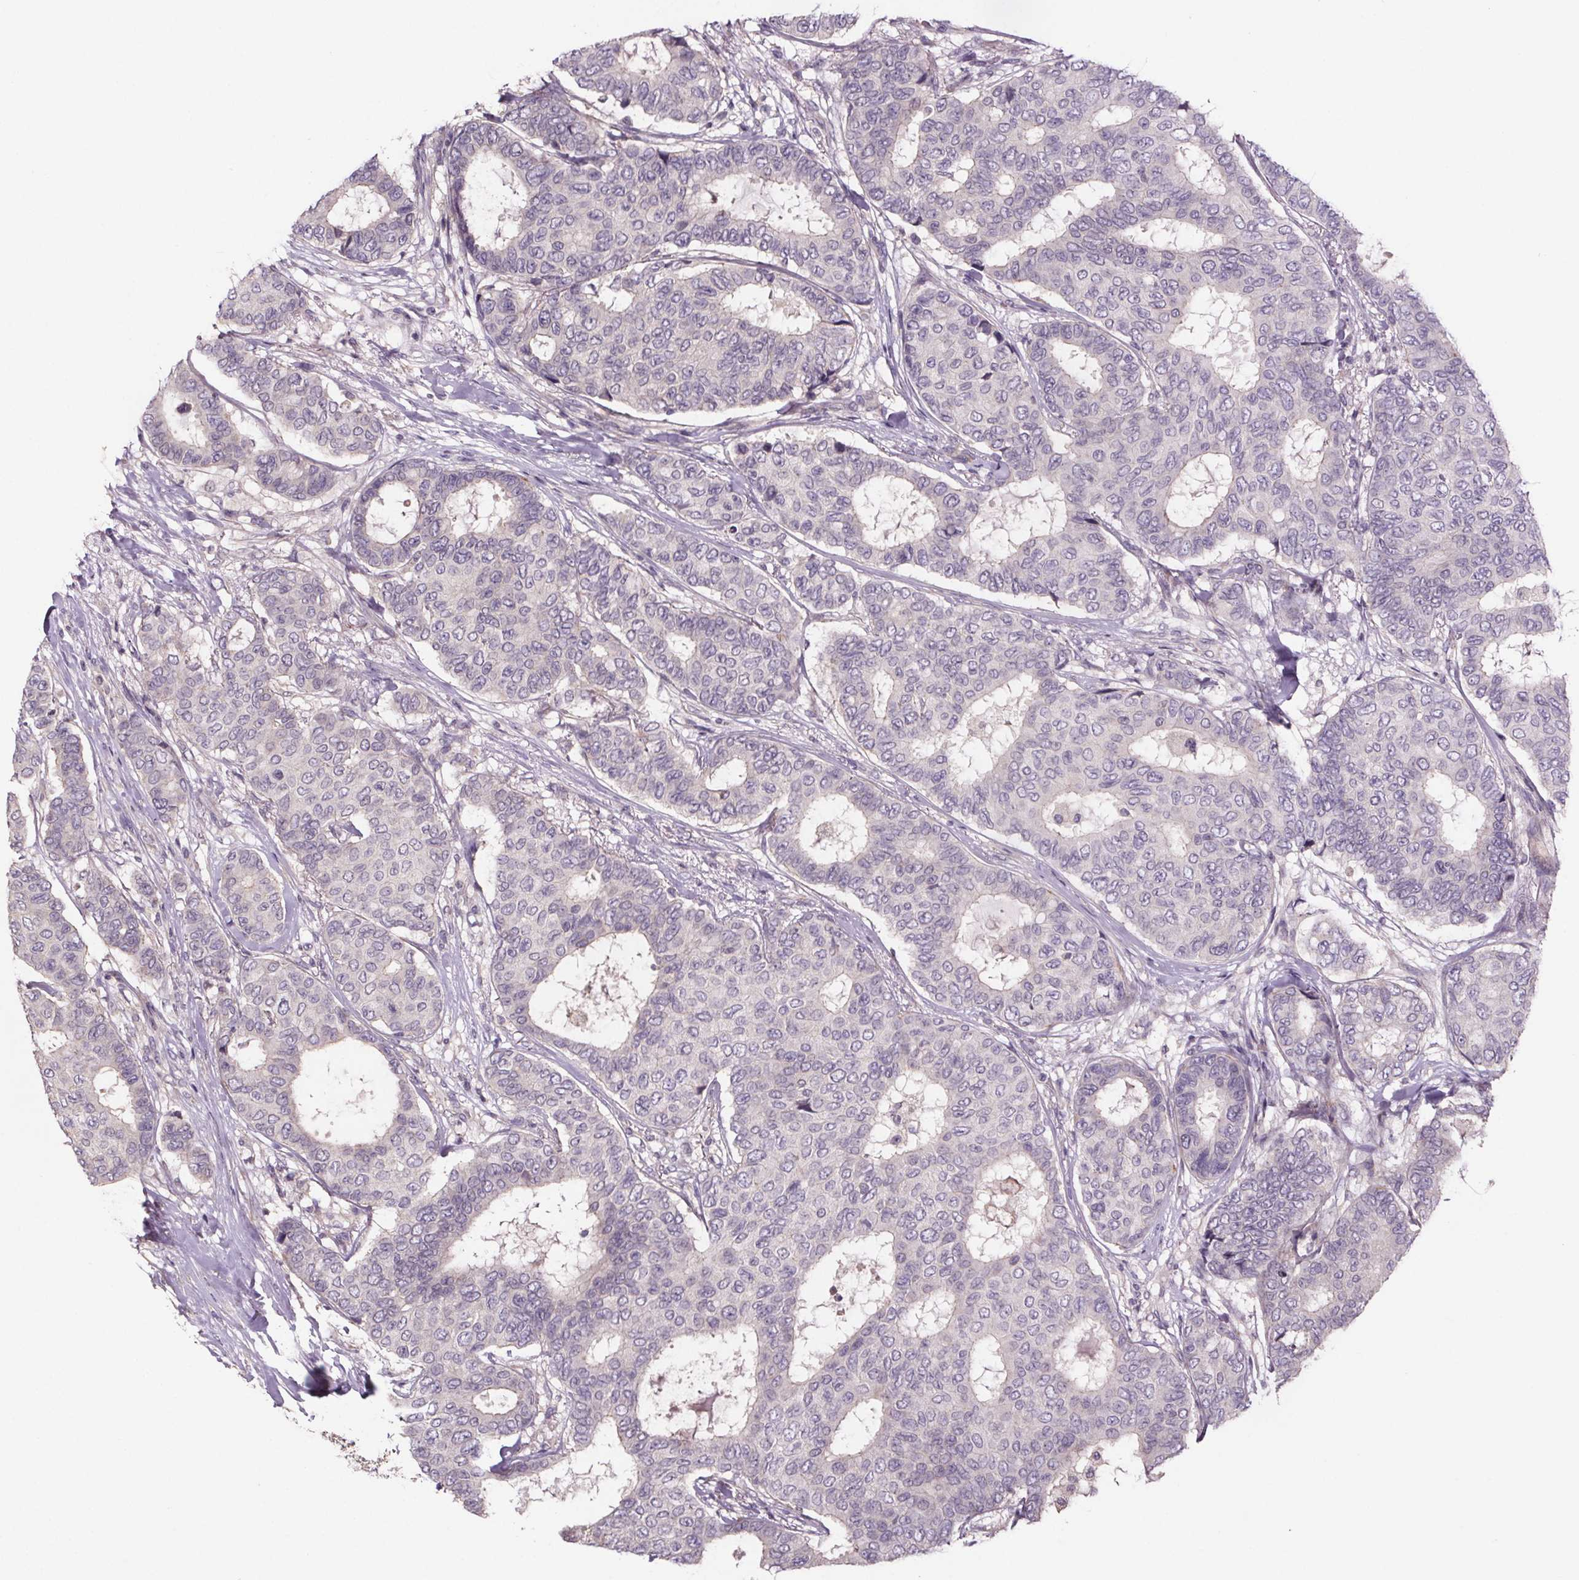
{"staining": {"intensity": "negative", "quantity": "none", "location": "none"}, "tissue": "breast cancer", "cell_type": "Tumor cells", "image_type": "cancer", "snomed": [{"axis": "morphology", "description": "Duct carcinoma"}, {"axis": "topography", "description": "Breast"}], "caption": "Immunohistochemistry (IHC) image of human infiltrating ductal carcinoma (breast) stained for a protein (brown), which reveals no positivity in tumor cells.", "gene": "CLN3", "patient": {"sex": "female", "age": 75}}